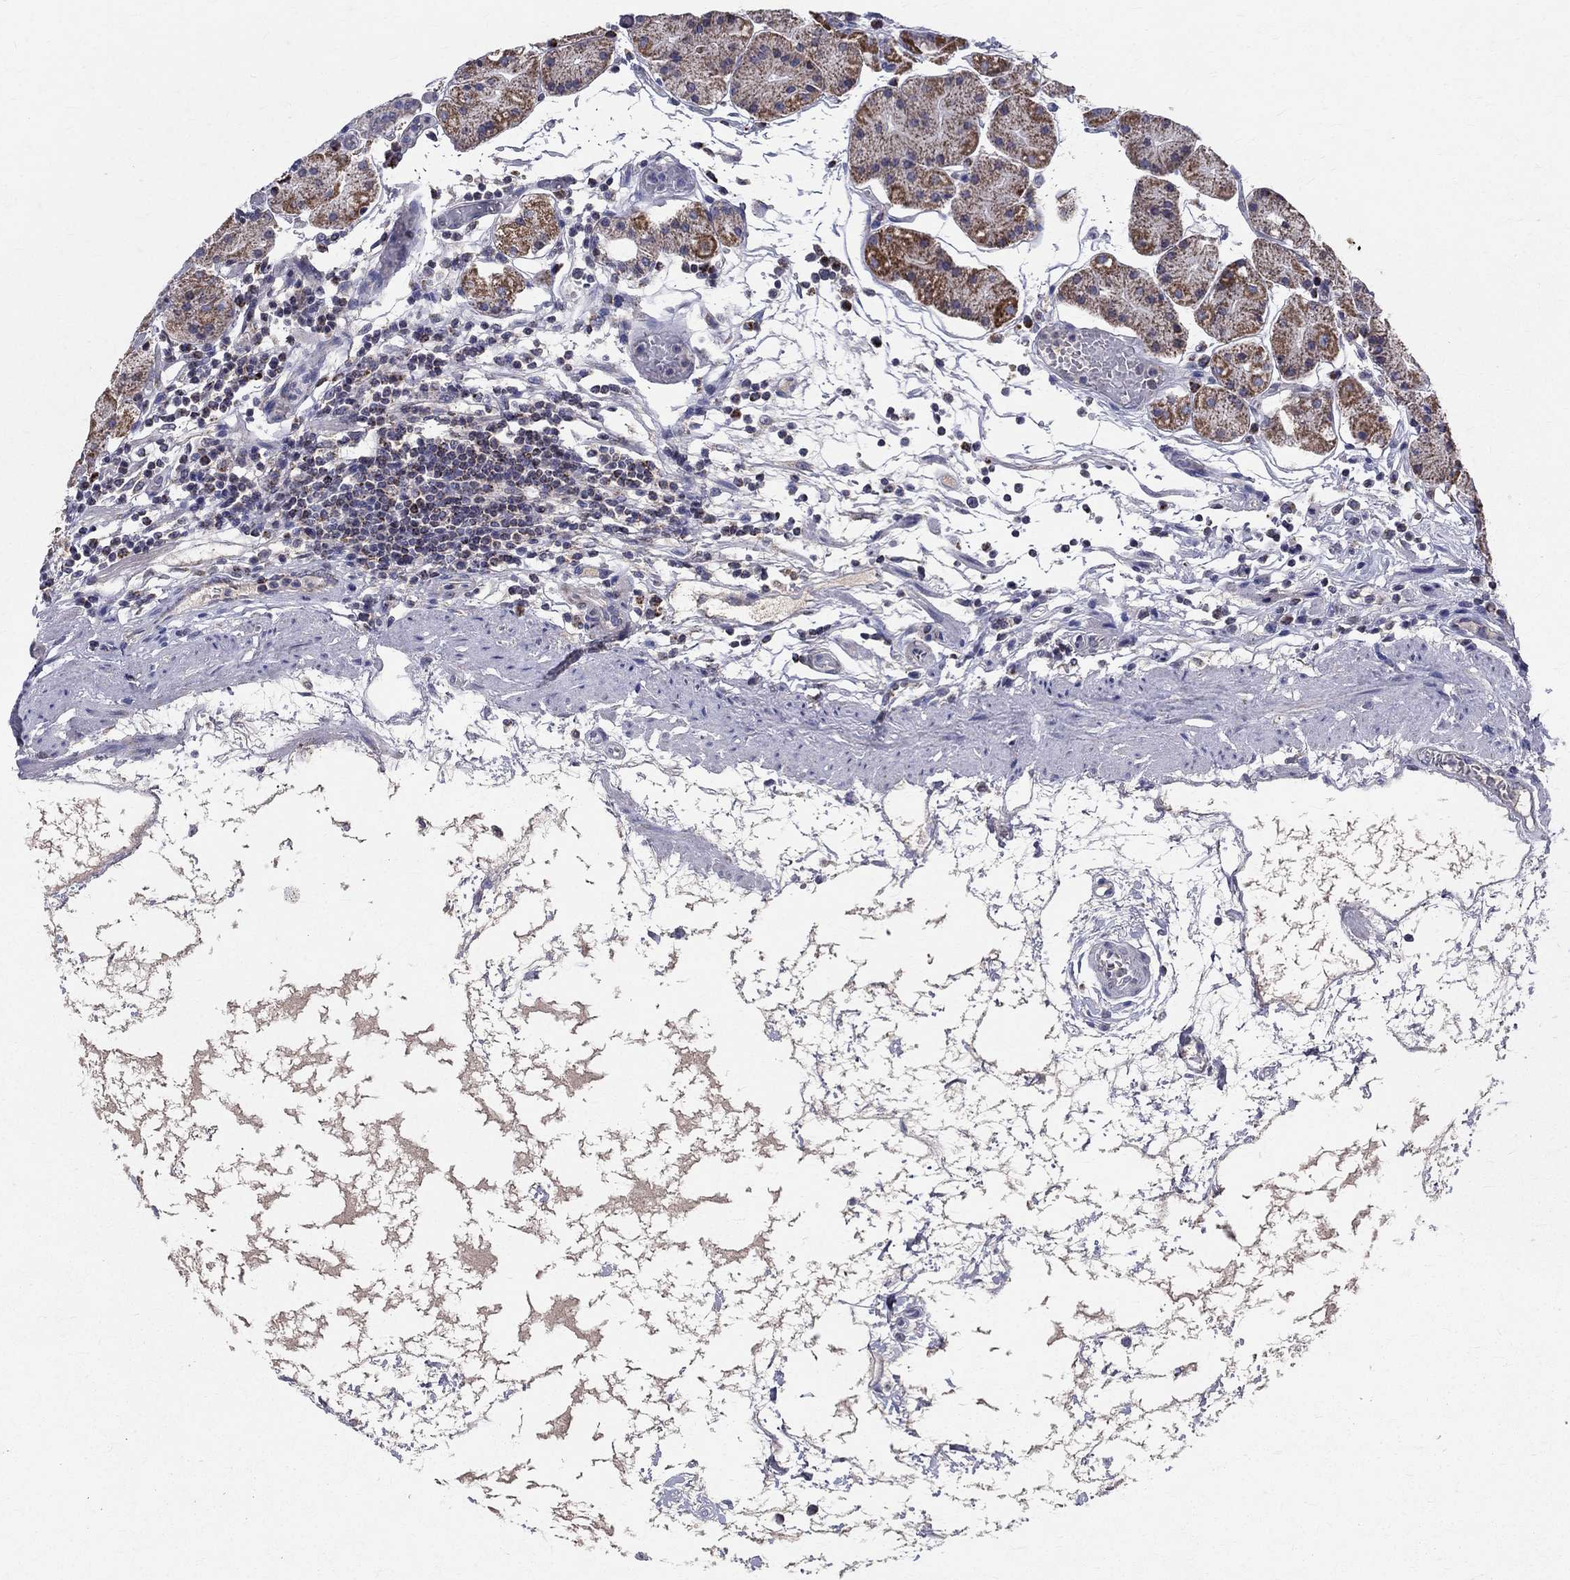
{"staining": {"intensity": "moderate", "quantity": "<25%", "location": "cytoplasmic/membranous"}, "tissue": "stomach", "cell_type": "Glandular cells", "image_type": "normal", "snomed": [{"axis": "morphology", "description": "Normal tissue, NOS"}, {"axis": "topography", "description": "Stomach"}], "caption": "High-magnification brightfield microscopy of normal stomach stained with DAB (3,3'-diaminobenzidine) (brown) and counterstained with hematoxylin (blue). glandular cells exhibit moderate cytoplasmic/membranous staining is identified in approximately<25% of cells.", "gene": "SLC4A10", "patient": {"sex": "male", "age": 54}}